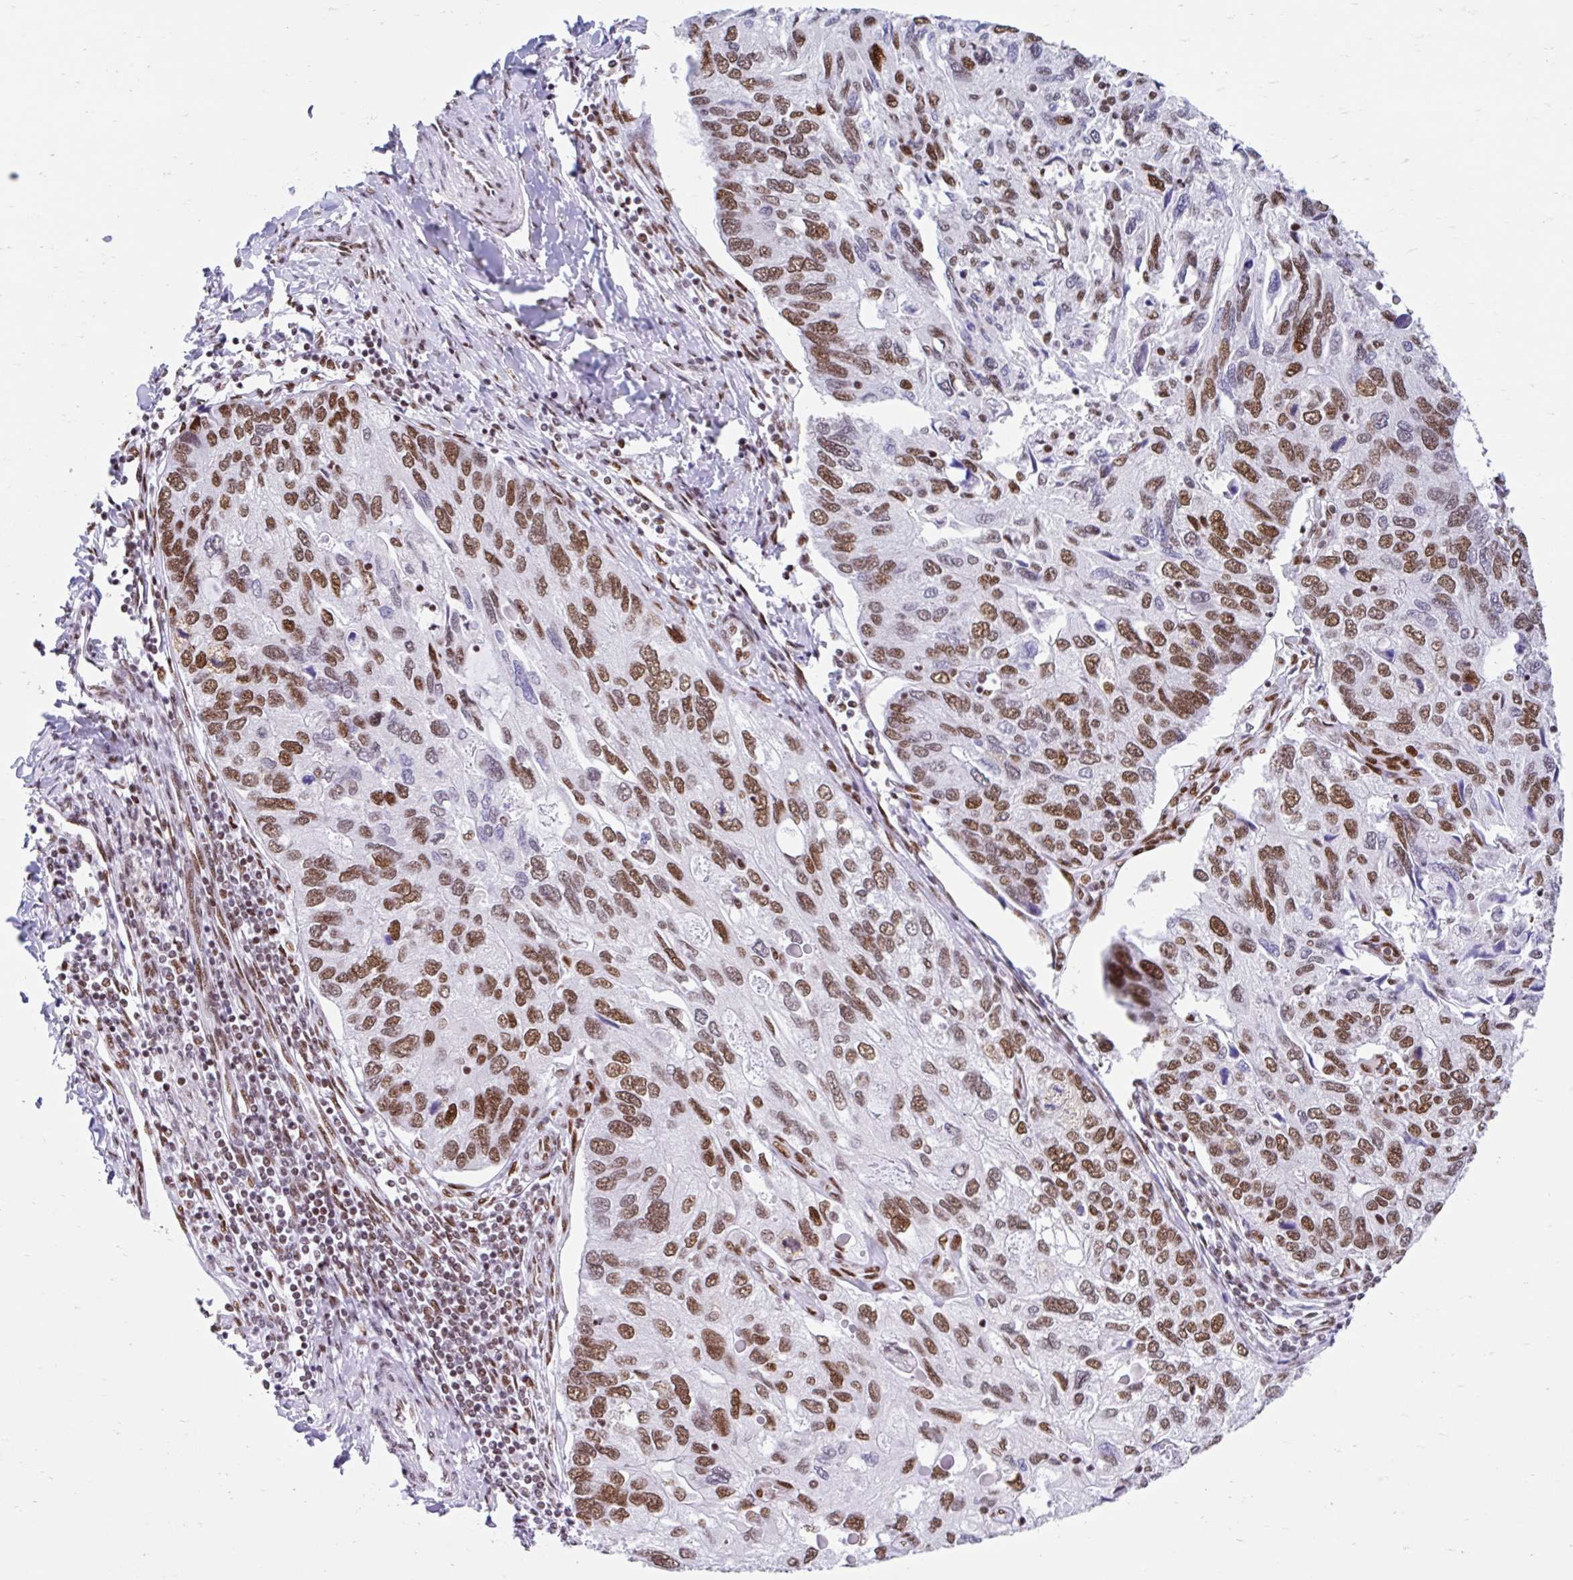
{"staining": {"intensity": "moderate", "quantity": ">75%", "location": "nuclear"}, "tissue": "endometrial cancer", "cell_type": "Tumor cells", "image_type": "cancer", "snomed": [{"axis": "morphology", "description": "Carcinoma, NOS"}, {"axis": "topography", "description": "Uterus"}], "caption": "Protein staining exhibits moderate nuclear expression in approximately >75% of tumor cells in endometrial cancer.", "gene": "KHDRBS1", "patient": {"sex": "female", "age": 76}}